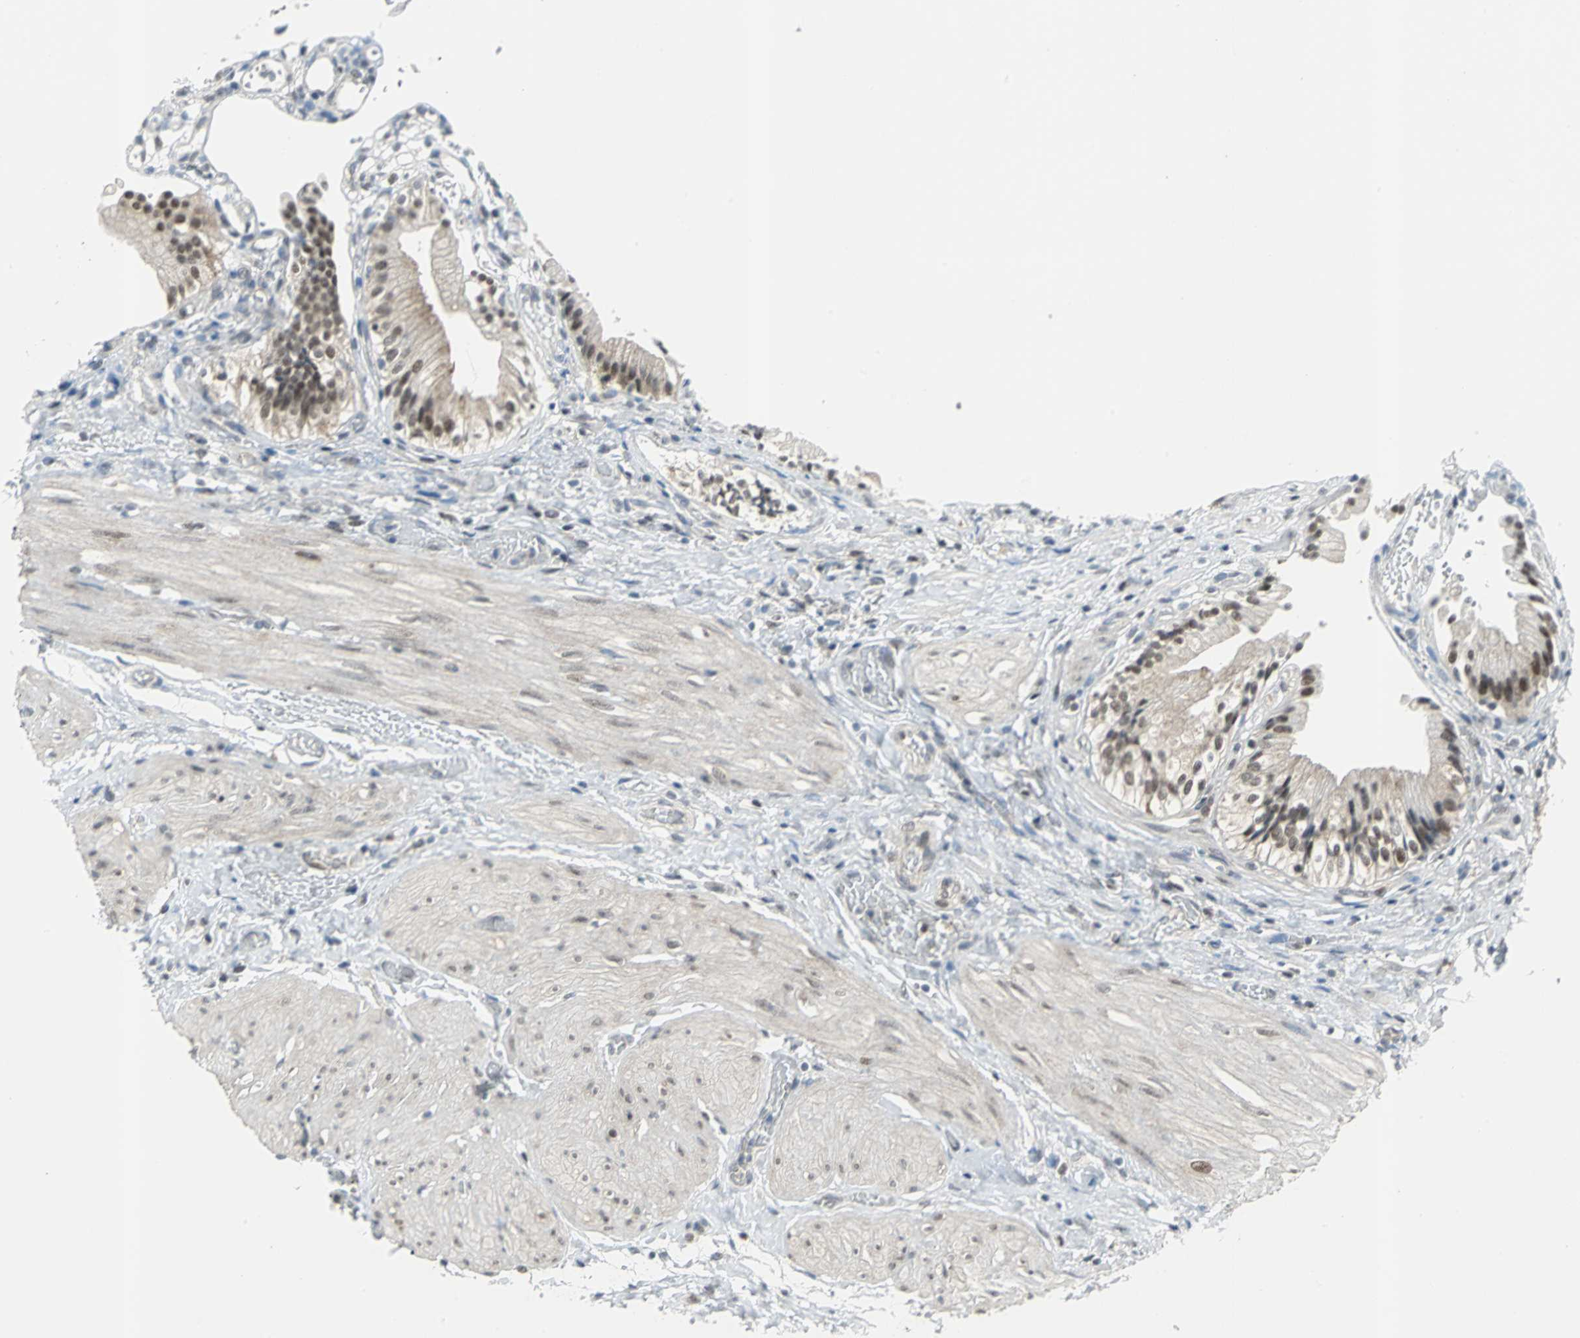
{"staining": {"intensity": "moderate", "quantity": ">75%", "location": "cytoplasmic/membranous,nuclear"}, "tissue": "gallbladder", "cell_type": "Glandular cells", "image_type": "normal", "snomed": [{"axis": "morphology", "description": "Normal tissue, NOS"}, {"axis": "topography", "description": "Gallbladder"}], "caption": "Unremarkable gallbladder displays moderate cytoplasmic/membranous,nuclear staining in approximately >75% of glandular cells The protein is shown in brown color, while the nuclei are stained blue..", "gene": "PSMA4", "patient": {"sex": "male", "age": 65}}